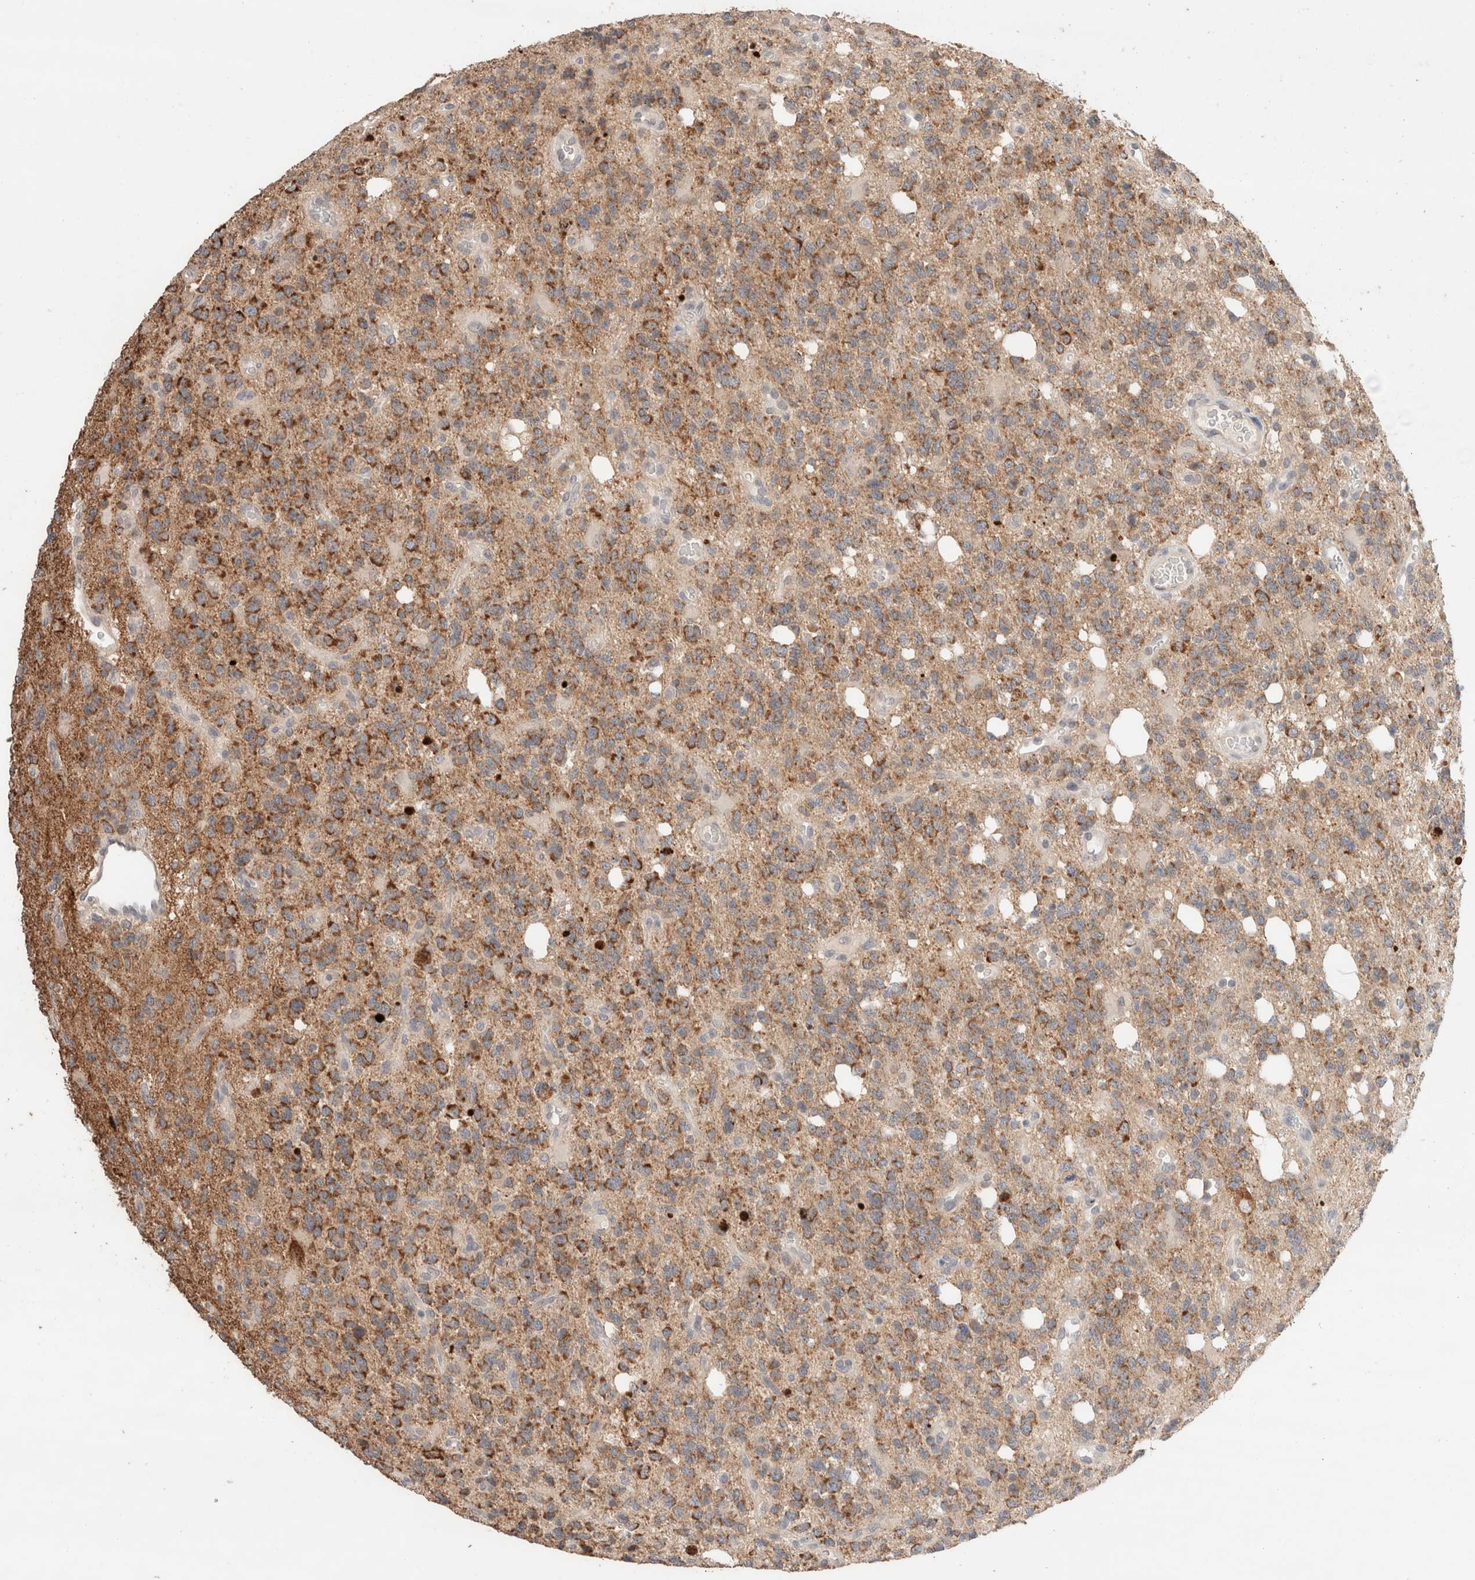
{"staining": {"intensity": "moderate", "quantity": ">75%", "location": "cytoplasmic/membranous"}, "tissue": "glioma", "cell_type": "Tumor cells", "image_type": "cancer", "snomed": [{"axis": "morphology", "description": "Glioma, malignant, High grade"}, {"axis": "topography", "description": "Brain"}], "caption": "About >75% of tumor cells in human high-grade glioma (malignant) display moderate cytoplasmic/membranous protein positivity as visualized by brown immunohistochemical staining.", "gene": "TRIM41", "patient": {"sex": "female", "age": 62}}